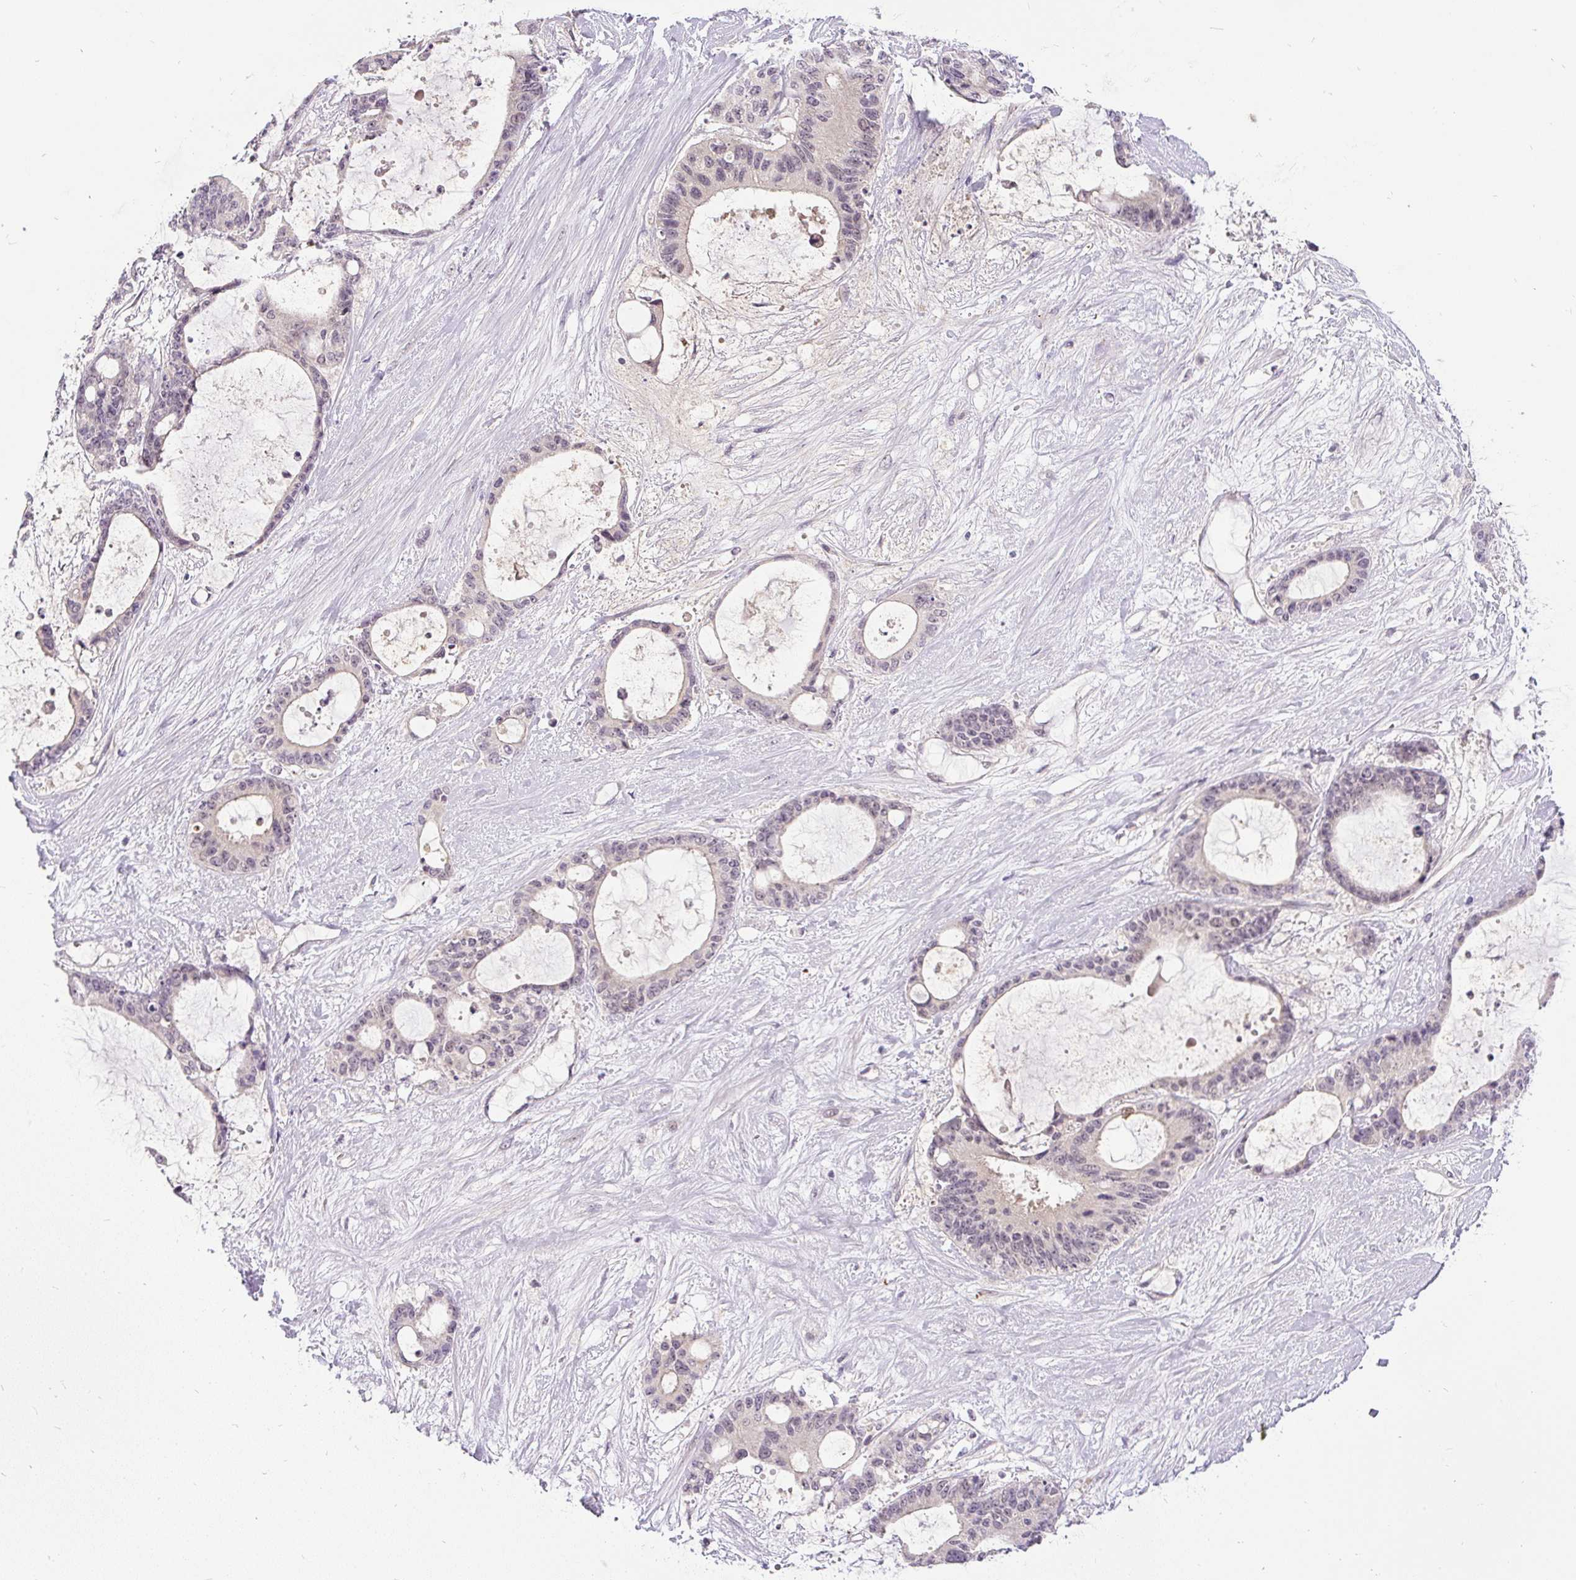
{"staining": {"intensity": "negative", "quantity": "none", "location": "none"}, "tissue": "liver cancer", "cell_type": "Tumor cells", "image_type": "cancer", "snomed": [{"axis": "morphology", "description": "Normal tissue, NOS"}, {"axis": "morphology", "description": "Cholangiocarcinoma"}, {"axis": "topography", "description": "Liver"}, {"axis": "topography", "description": "Peripheral nerve tissue"}], "caption": "IHC image of liver cancer (cholangiocarcinoma) stained for a protein (brown), which shows no positivity in tumor cells. (Brightfield microscopy of DAB immunohistochemistry (IHC) at high magnification).", "gene": "FAM117B", "patient": {"sex": "female", "age": 73}}